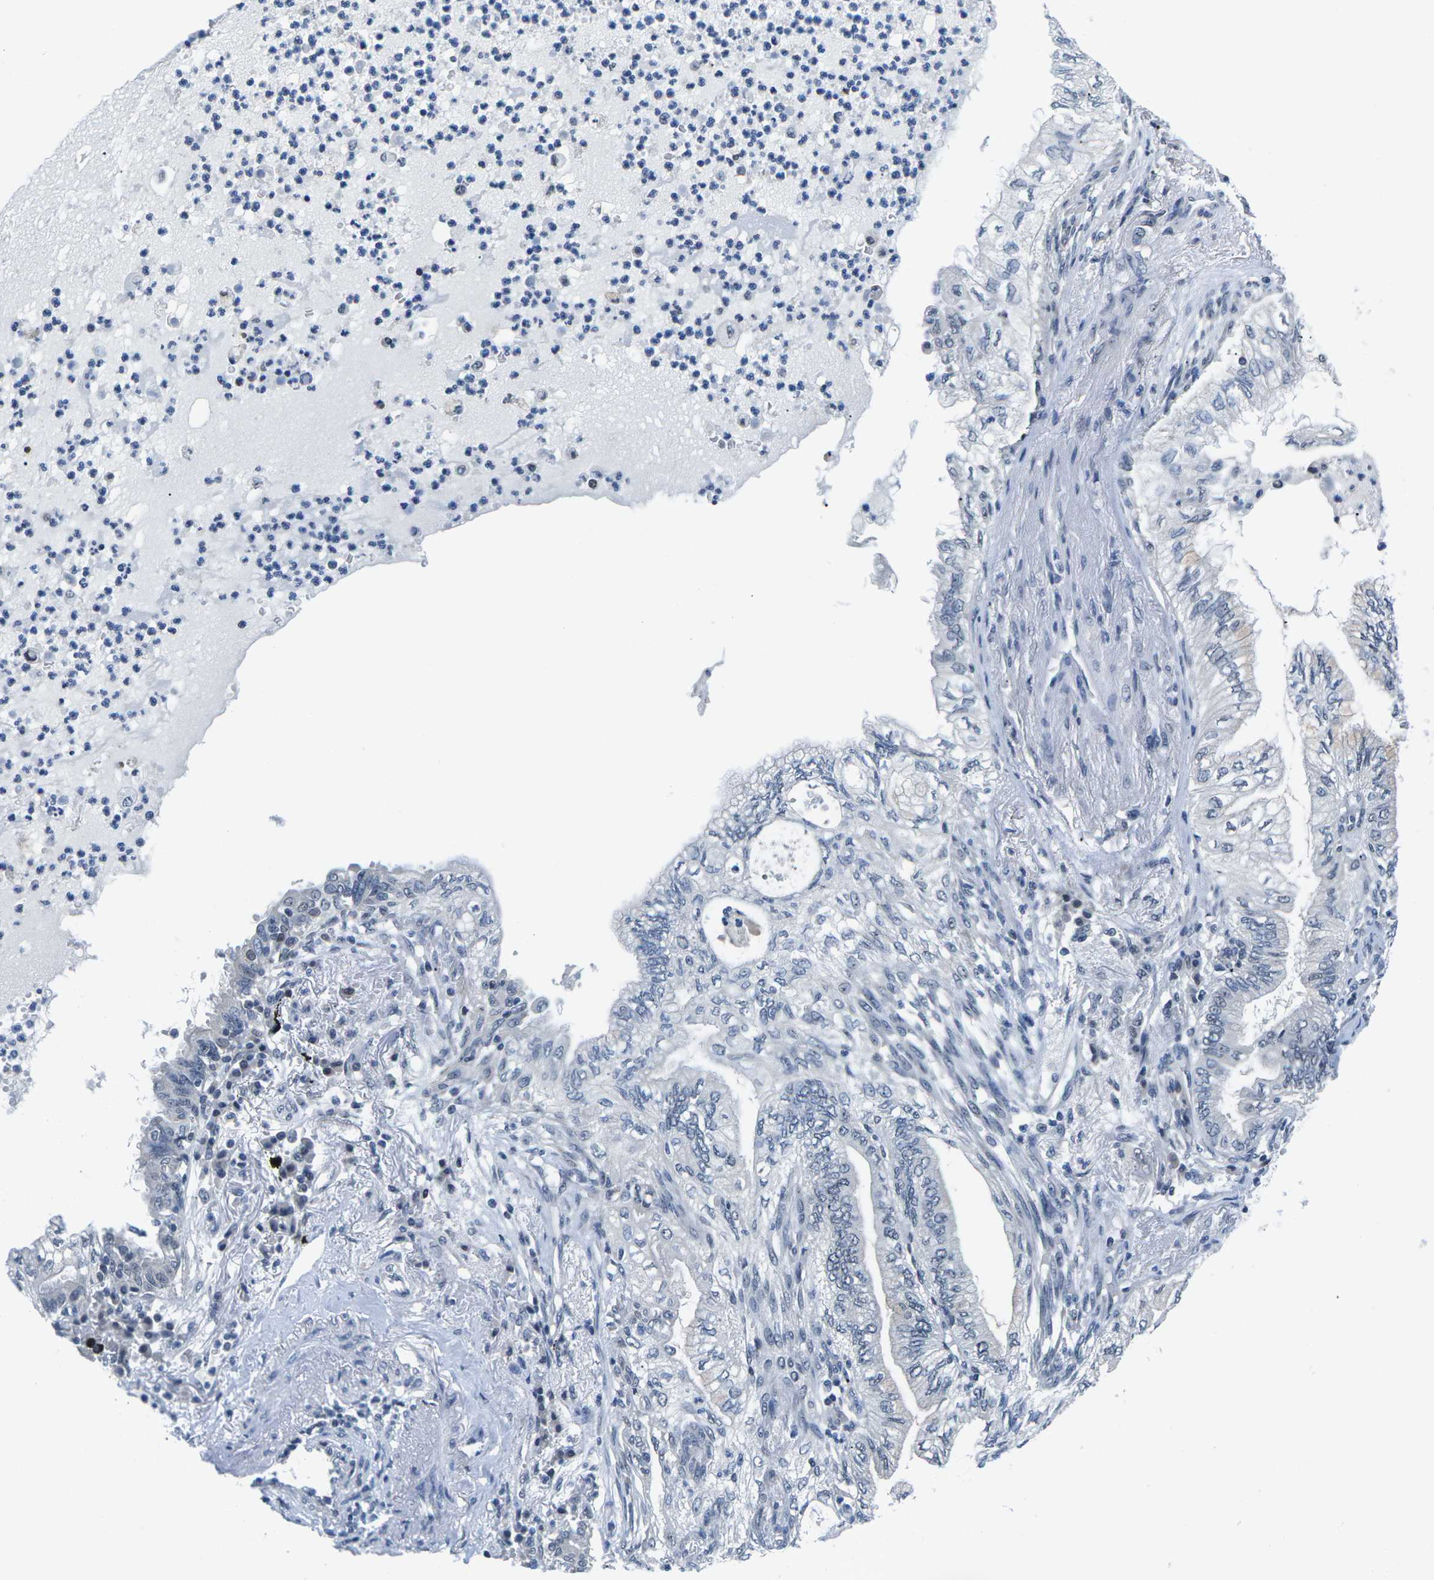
{"staining": {"intensity": "negative", "quantity": "none", "location": "none"}, "tissue": "lung cancer", "cell_type": "Tumor cells", "image_type": "cancer", "snomed": [{"axis": "morphology", "description": "Normal tissue, NOS"}, {"axis": "morphology", "description": "Adenocarcinoma, NOS"}, {"axis": "topography", "description": "Bronchus"}, {"axis": "topography", "description": "Lung"}], "caption": "Lung adenocarcinoma was stained to show a protein in brown. There is no significant positivity in tumor cells. (Brightfield microscopy of DAB immunohistochemistry at high magnification).", "gene": "NSRP1", "patient": {"sex": "female", "age": 70}}